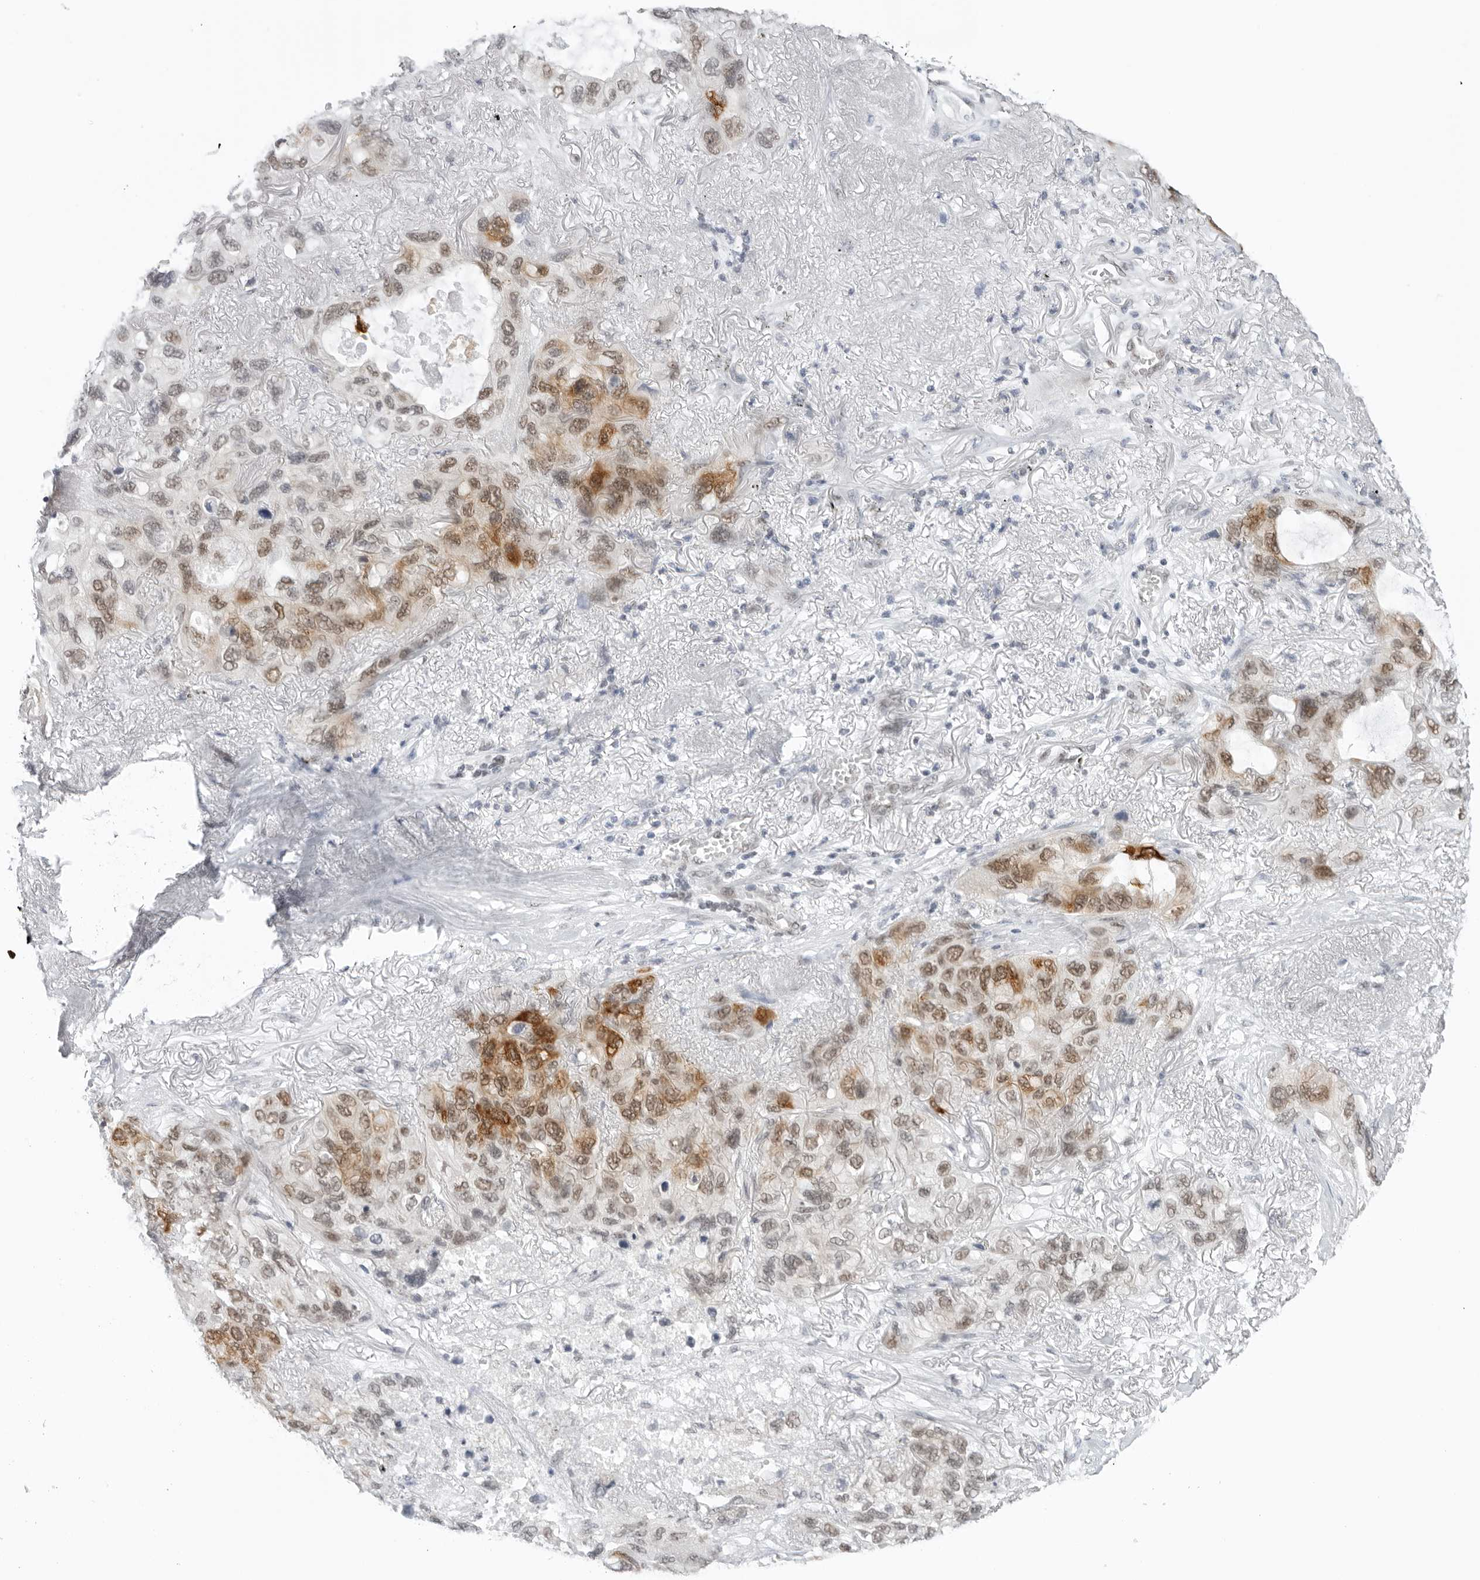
{"staining": {"intensity": "strong", "quantity": "<25%", "location": "cytoplasmic/membranous,nuclear"}, "tissue": "lung cancer", "cell_type": "Tumor cells", "image_type": "cancer", "snomed": [{"axis": "morphology", "description": "Squamous cell carcinoma, NOS"}, {"axis": "topography", "description": "Lung"}], "caption": "Immunohistochemical staining of lung cancer (squamous cell carcinoma) displays medium levels of strong cytoplasmic/membranous and nuclear protein positivity in approximately <25% of tumor cells.", "gene": "FOXK2", "patient": {"sex": "female", "age": 73}}